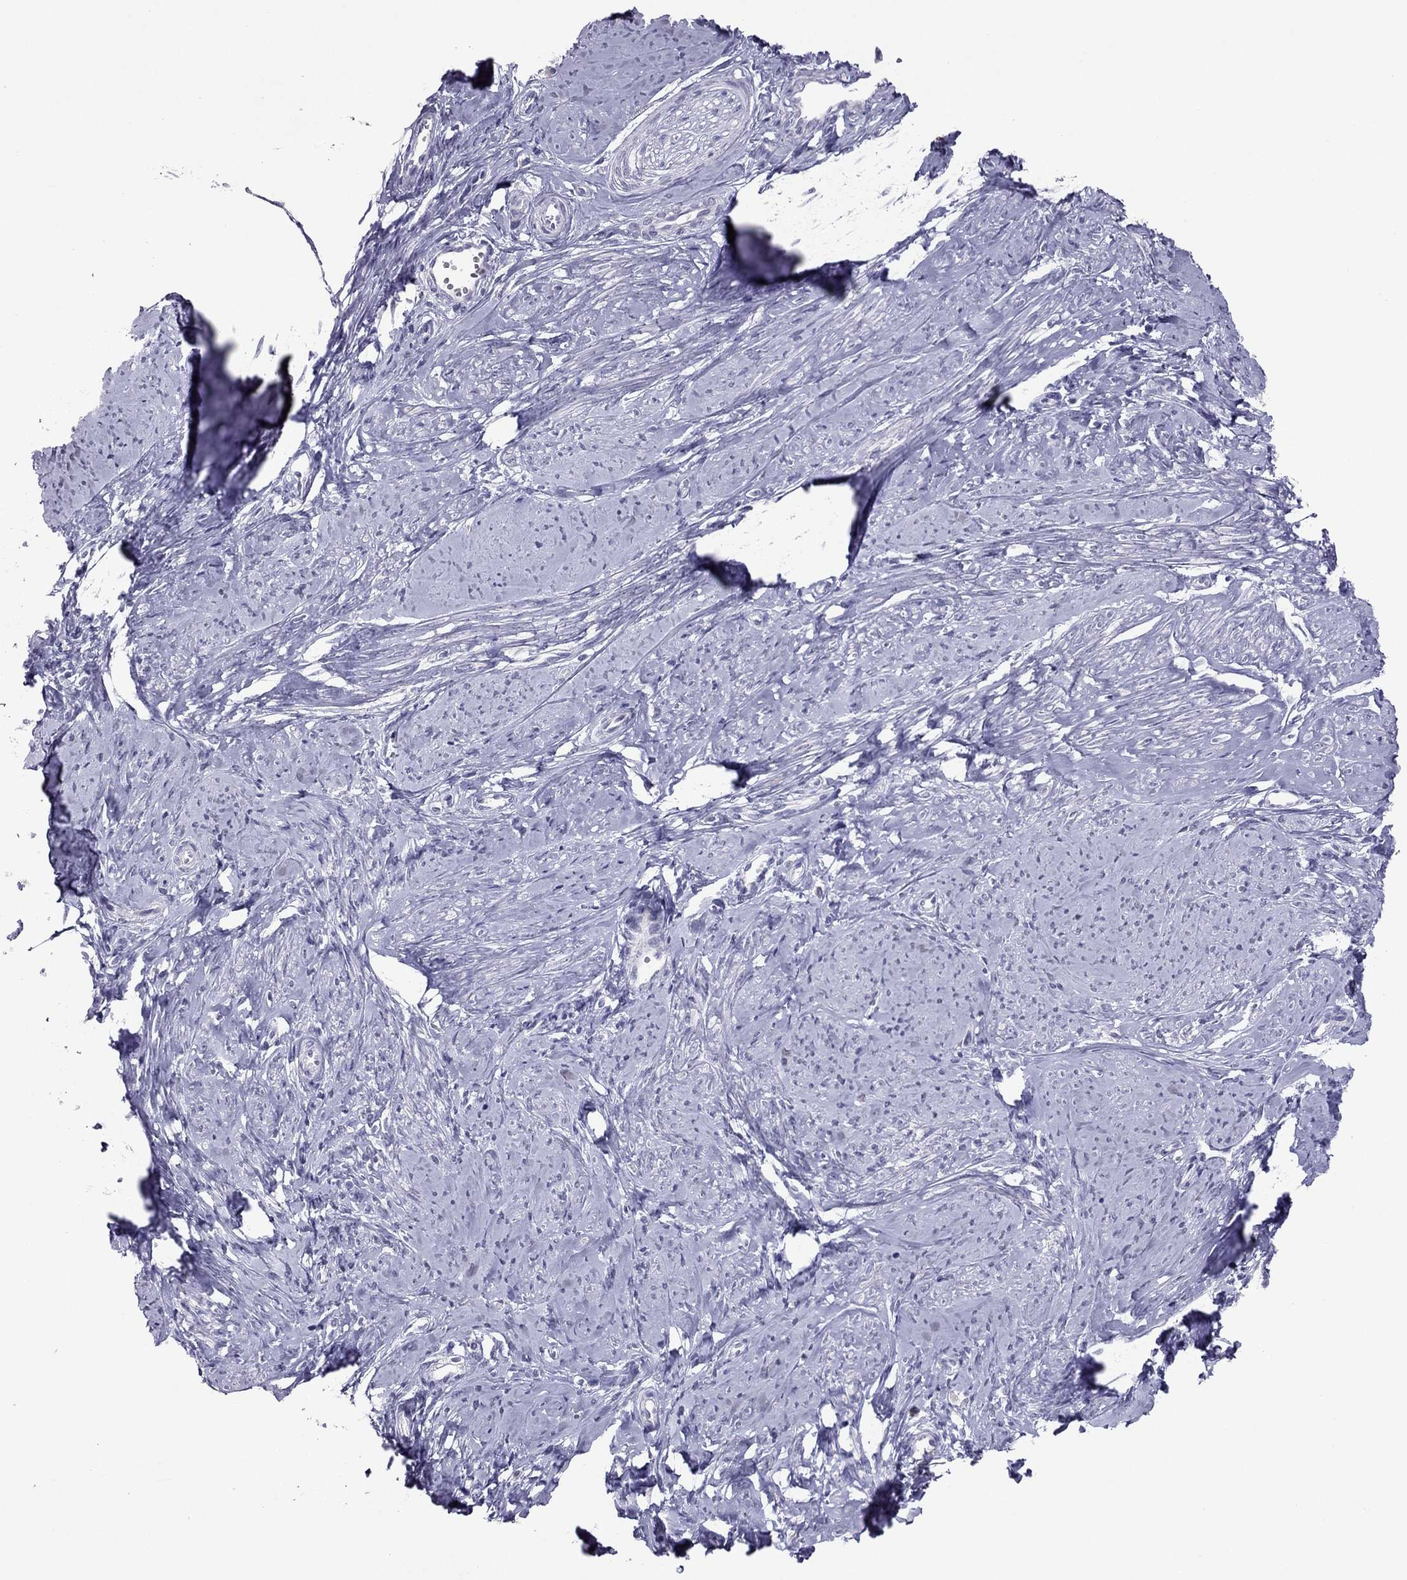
{"staining": {"intensity": "negative", "quantity": "none", "location": "none"}, "tissue": "smooth muscle", "cell_type": "Smooth muscle cells", "image_type": "normal", "snomed": [{"axis": "morphology", "description": "Normal tissue, NOS"}, {"axis": "topography", "description": "Smooth muscle"}], "caption": "DAB (3,3'-diaminobenzidine) immunohistochemical staining of normal smooth muscle reveals no significant staining in smooth muscle cells. (IHC, brightfield microscopy, high magnification).", "gene": "RGS8", "patient": {"sex": "female", "age": 48}}